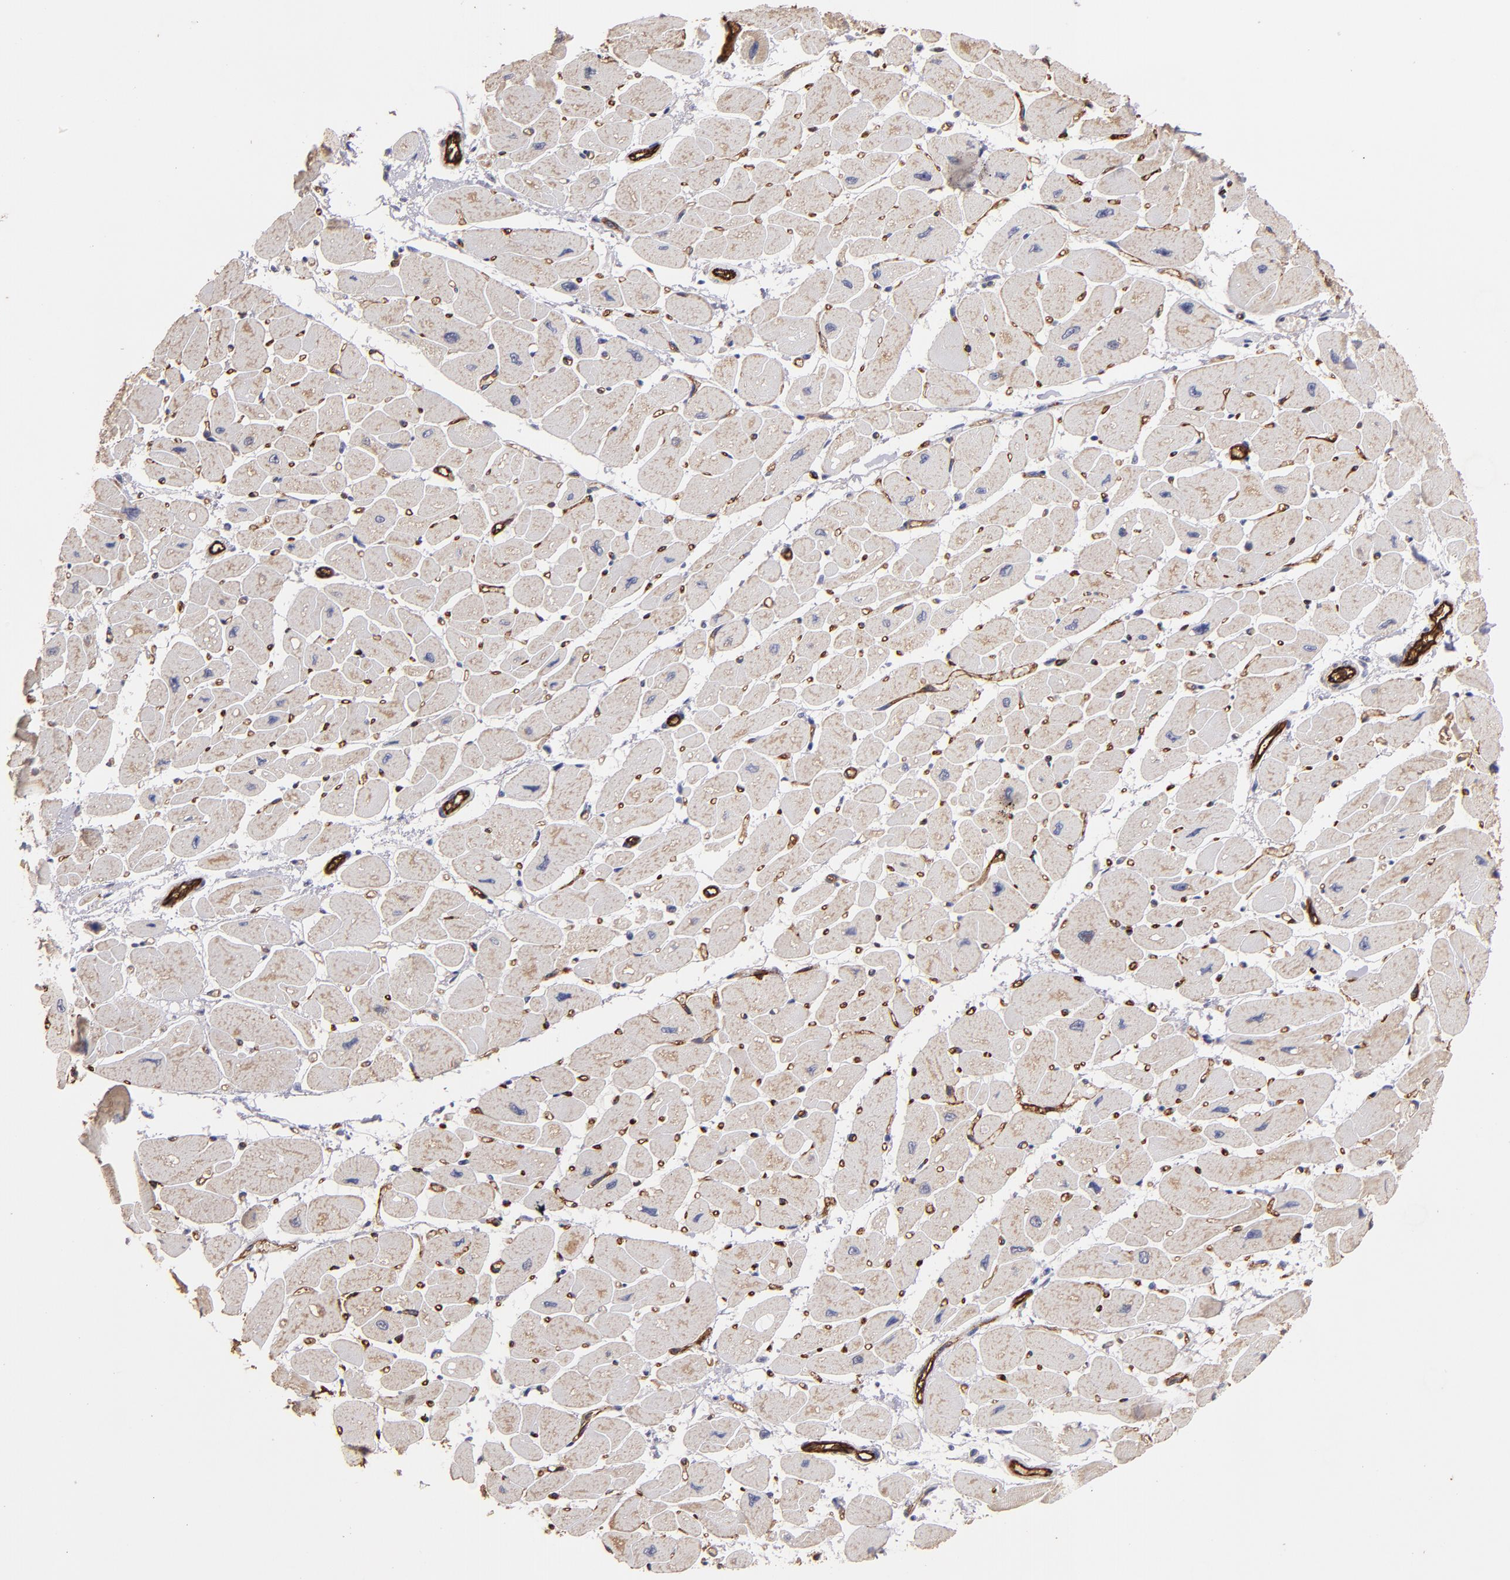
{"staining": {"intensity": "negative", "quantity": "none", "location": "none"}, "tissue": "heart muscle", "cell_type": "Cardiomyocytes", "image_type": "normal", "snomed": [{"axis": "morphology", "description": "Normal tissue, NOS"}, {"axis": "topography", "description": "Heart"}], "caption": "Immunohistochemistry histopathology image of benign heart muscle stained for a protein (brown), which displays no positivity in cardiomyocytes. (Brightfield microscopy of DAB IHC at high magnification).", "gene": "CLDN5", "patient": {"sex": "female", "age": 54}}